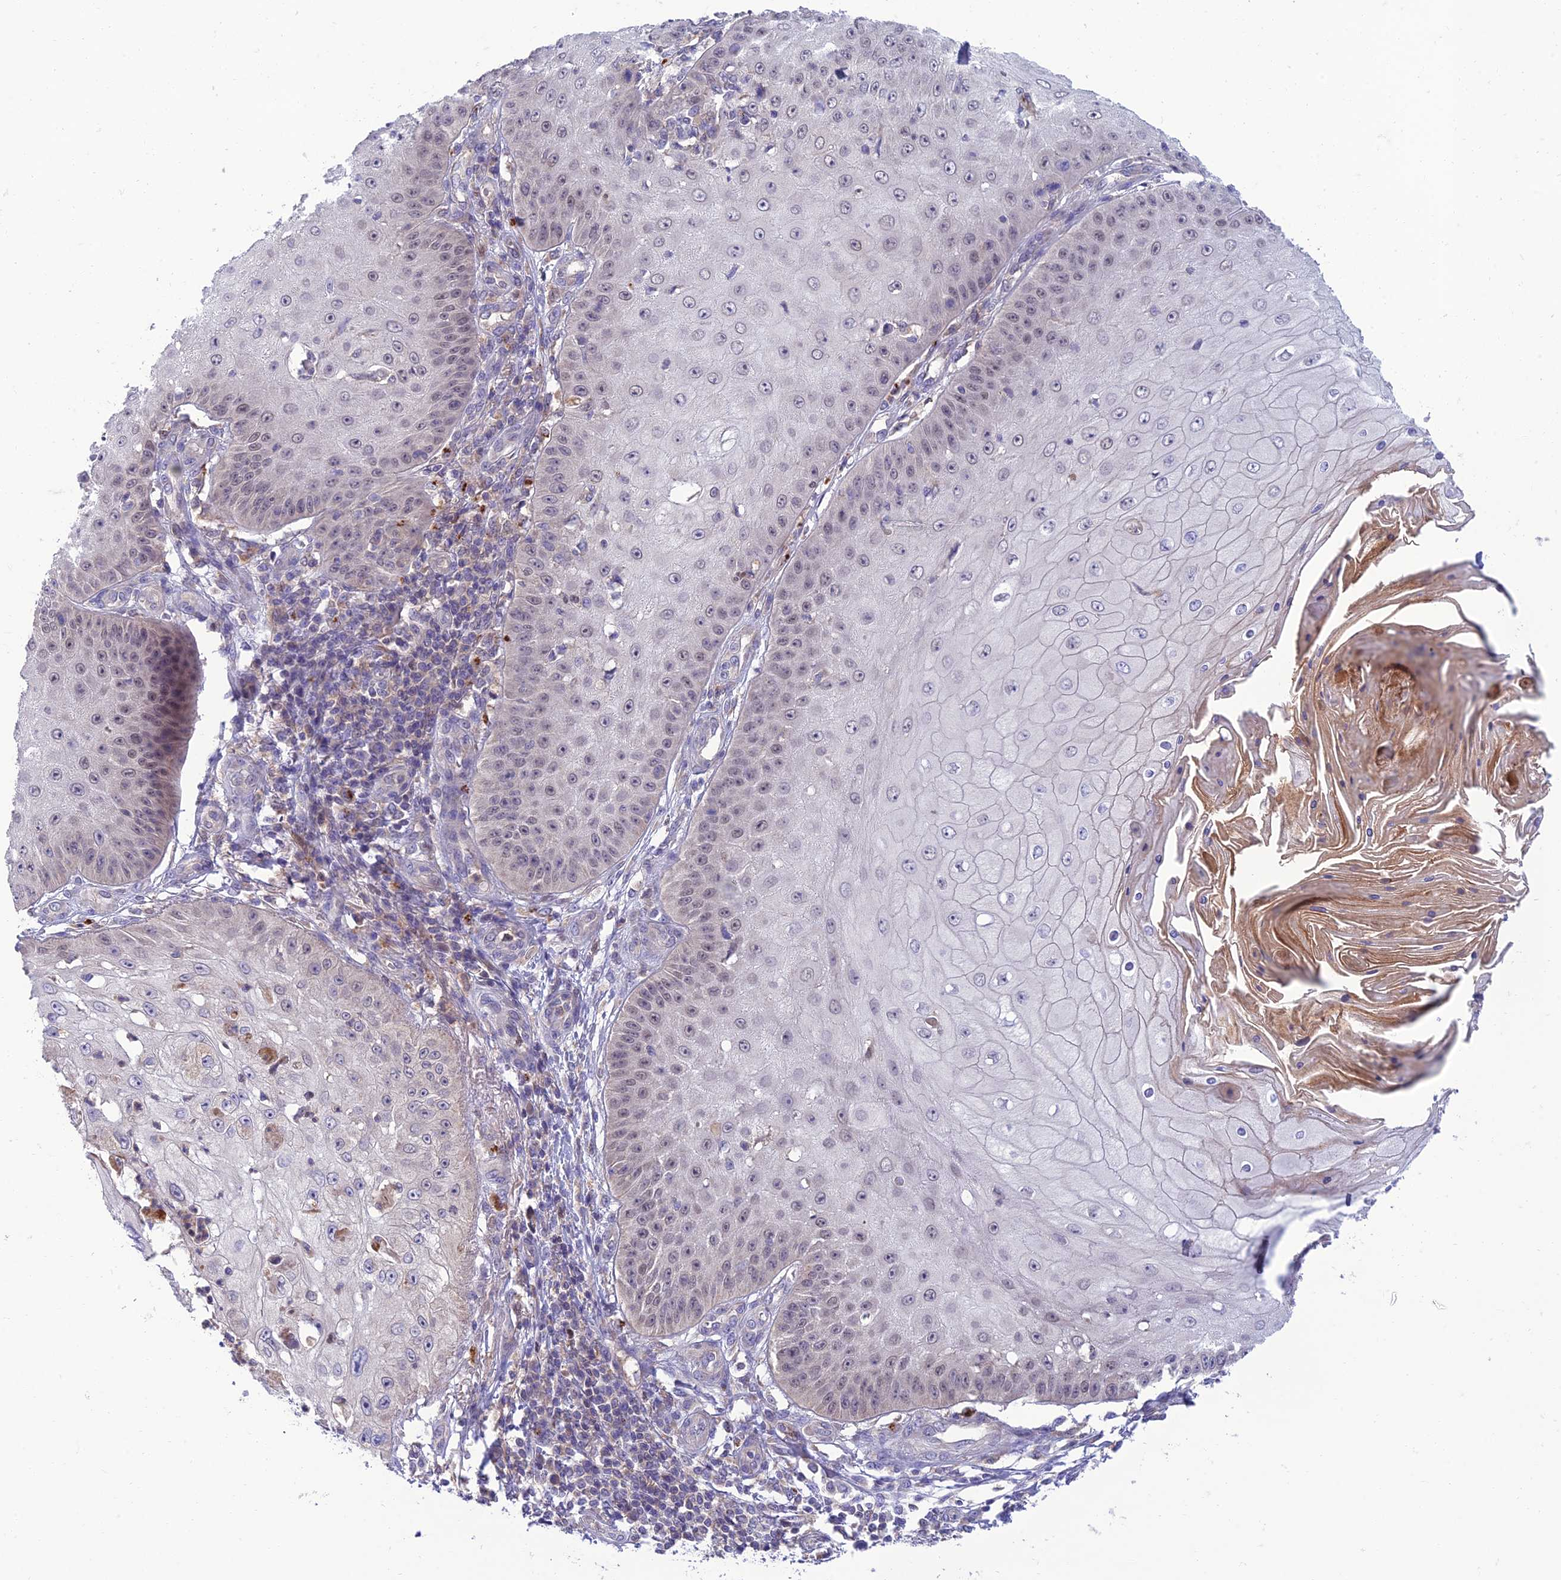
{"staining": {"intensity": "negative", "quantity": "none", "location": "none"}, "tissue": "skin cancer", "cell_type": "Tumor cells", "image_type": "cancer", "snomed": [{"axis": "morphology", "description": "Squamous cell carcinoma, NOS"}, {"axis": "topography", "description": "Skin"}], "caption": "Human skin cancer (squamous cell carcinoma) stained for a protein using IHC demonstrates no staining in tumor cells.", "gene": "IRAK3", "patient": {"sex": "male", "age": 70}}